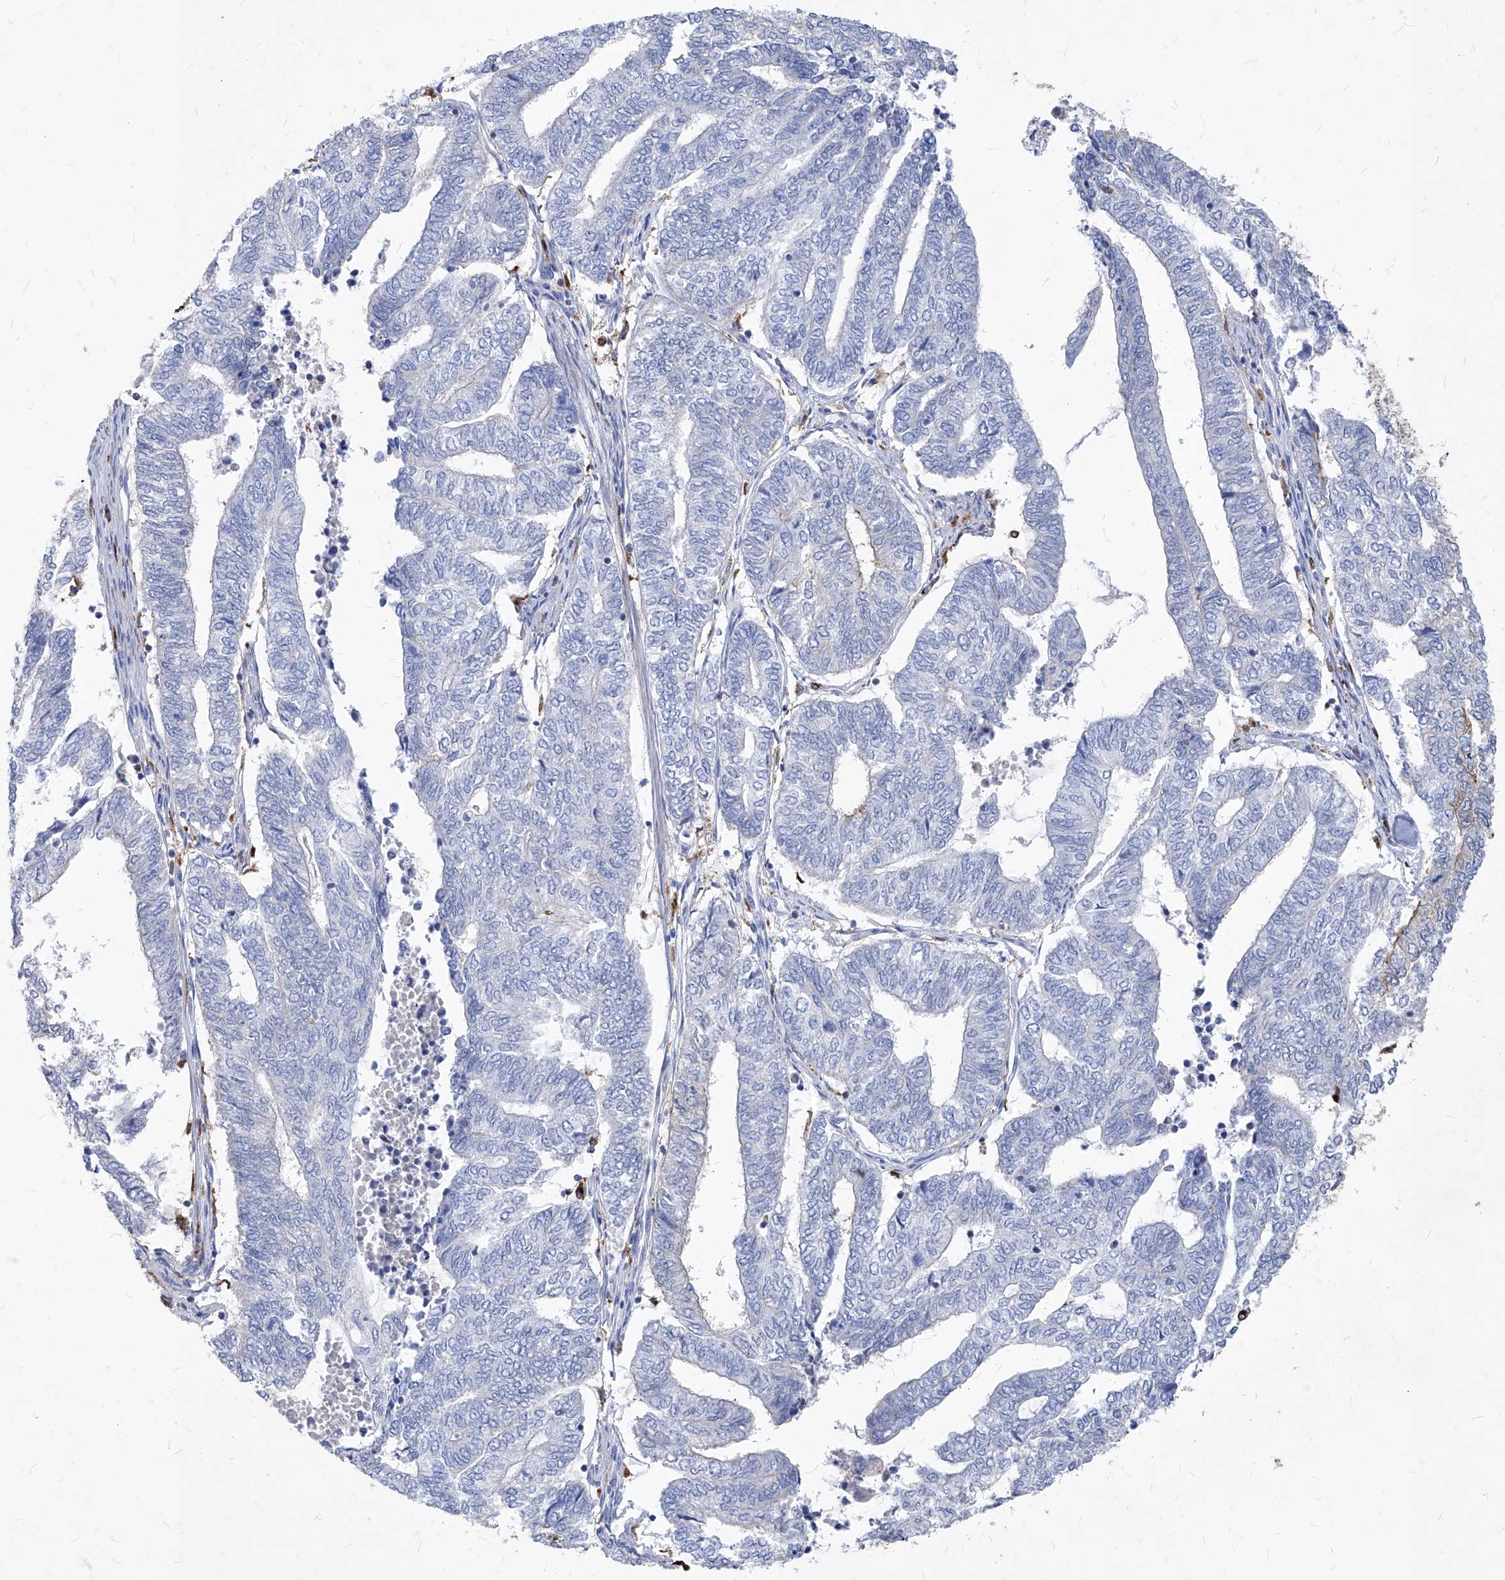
{"staining": {"intensity": "negative", "quantity": "none", "location": "none"}, "tissue": "endometrial cancer", "cell_type": "Tumor cells", "image_type": "cancer", "snomed": [{"axis": "morphology", "description": "Adenocarcinoma, NOS"}, {"axis": "topography", "description": "Uterus"}, {"axis": "topography", "description": "Endometrium"}], "caption": "This is an immunohistochemistry histopathology image of human endometrial adenocarcinoma. There is no staining in tumor cells.", "gene": "UBOX5", "patient": {"sex": "female", "age": 70}}